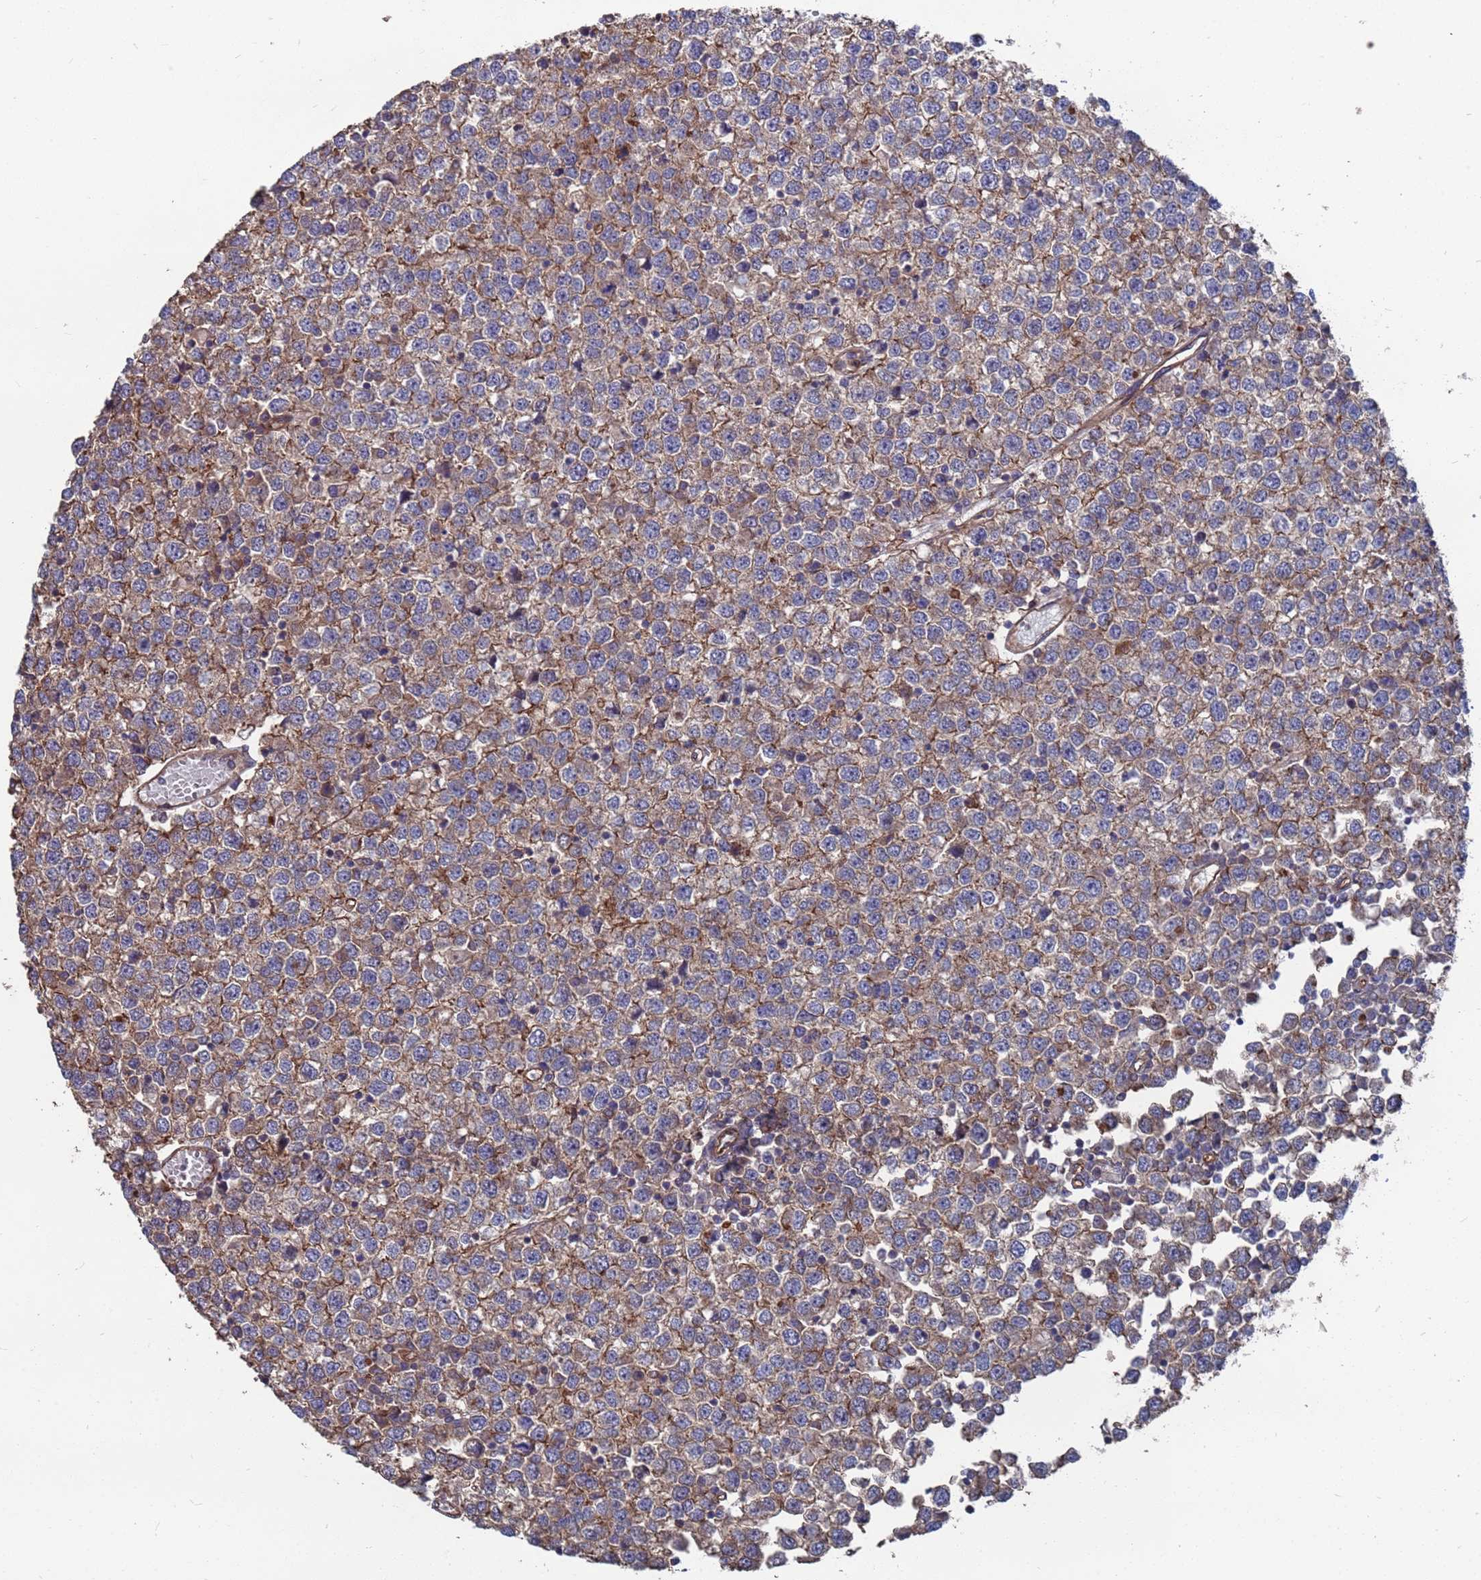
{"staining": {"intensity": "moderate", "quantity": "25%-75%", "location": "cytoplasmic/membranous"}, "tissue": "testis cancer", "cell_type": "Tumor cells", "image_type": "cancer", "snomed": [{"axis": "morphology", "description": "Seminoma, NOS"}, {"axis": "topography", "description": "Testis"}], "caption": "This photomicrograph displays IHC staining of testis cancer, with medium moderate cytoplasmic/membranous expression in approximately 25%-75% of tumor cells.", "gene": "NDUFAF6", "patient": {"sex": "male", "age": 65}}